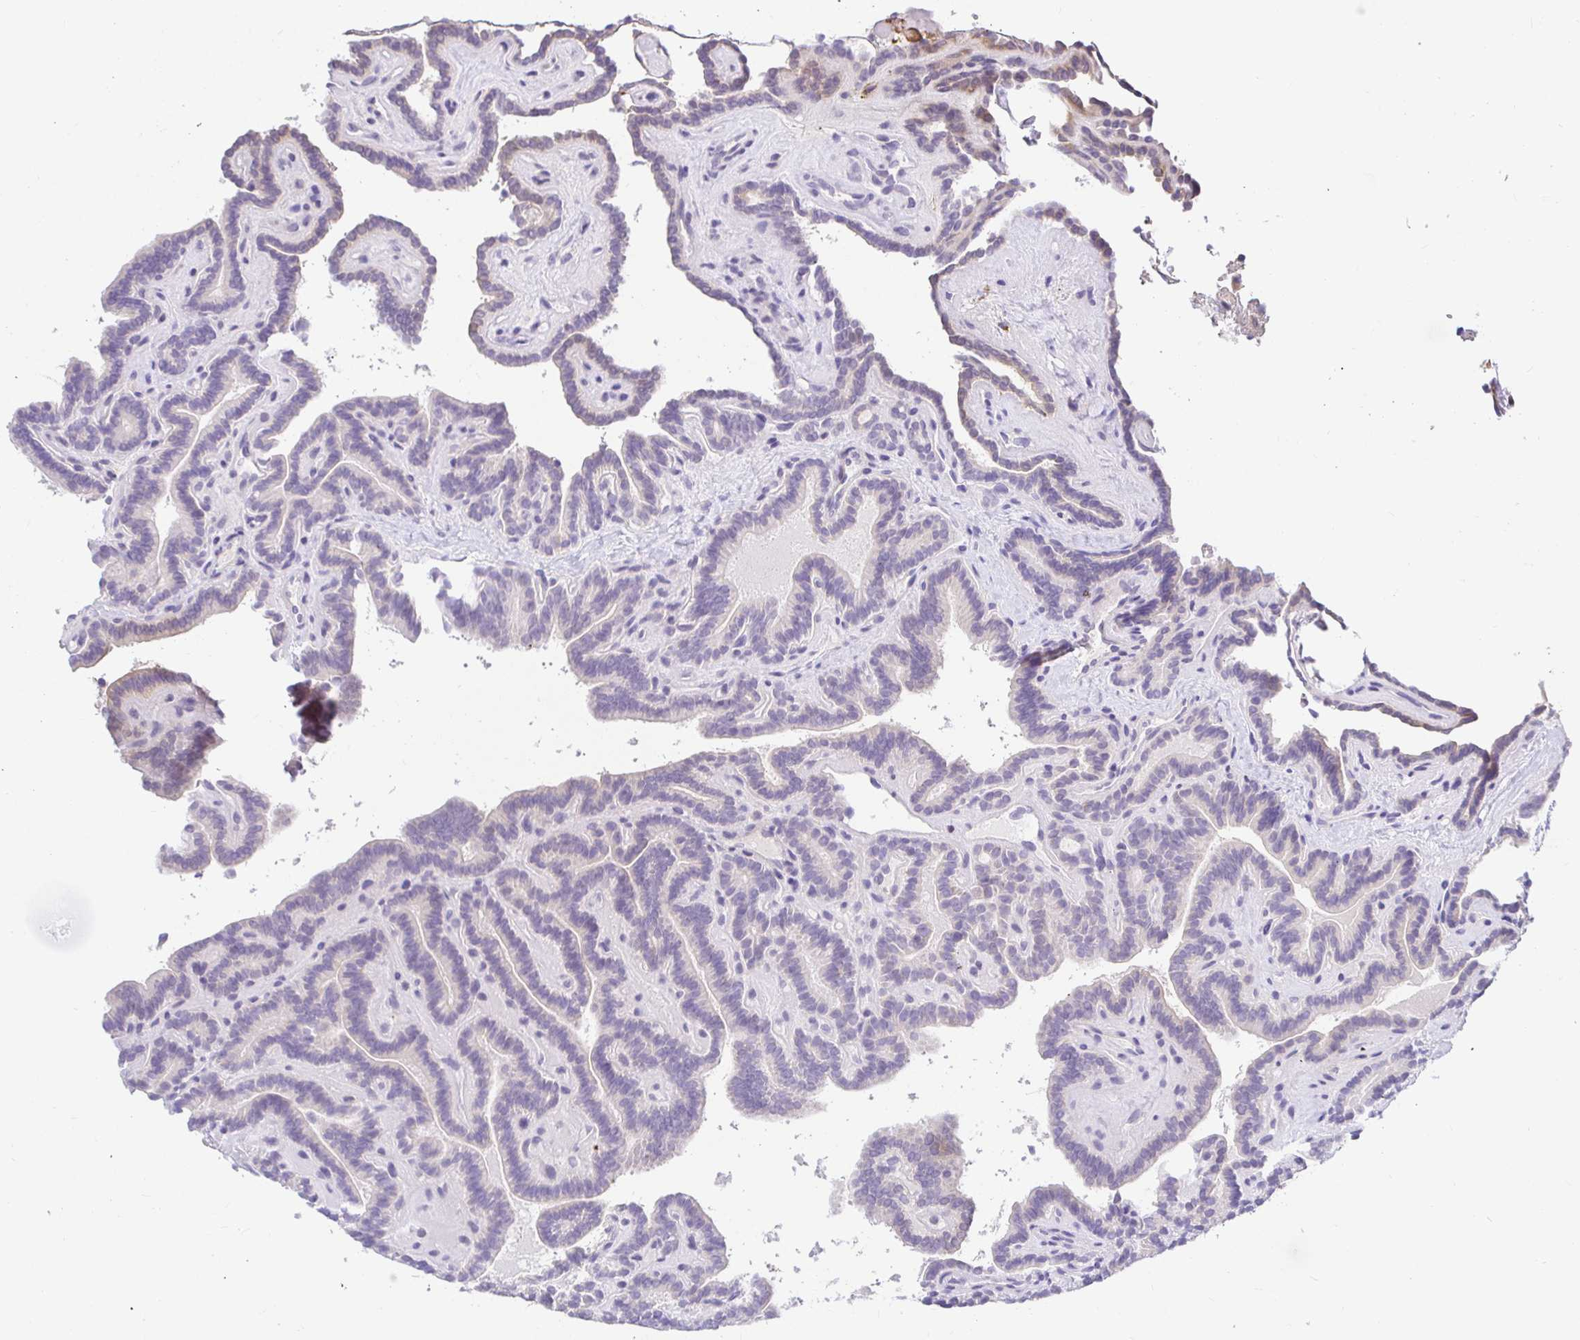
{"staining": {"intensity": "negative", "quantity": "none", "location": "none"}, "tissue": "thyroid cancer", "cell_type": "Tumor cells", "image_type": "cancer", "snomed": [{"axis": "morphology", "description": "Papillary adenocarcinoma, NOS"}, {"axis": "topography", "description": "Thyroid gland"}], "caption": "This is a micrograph of immunohistochemistry staining of thyroid cancer, which shows no expression in tumor cells. The staining is performed using DAB (3,3'-diaminobenzidine) brown chromogen with nuclei counter-stained in using hematoxylin.", "gene": "SKAP1", "patient": {"sex": "female", "age": 21}}